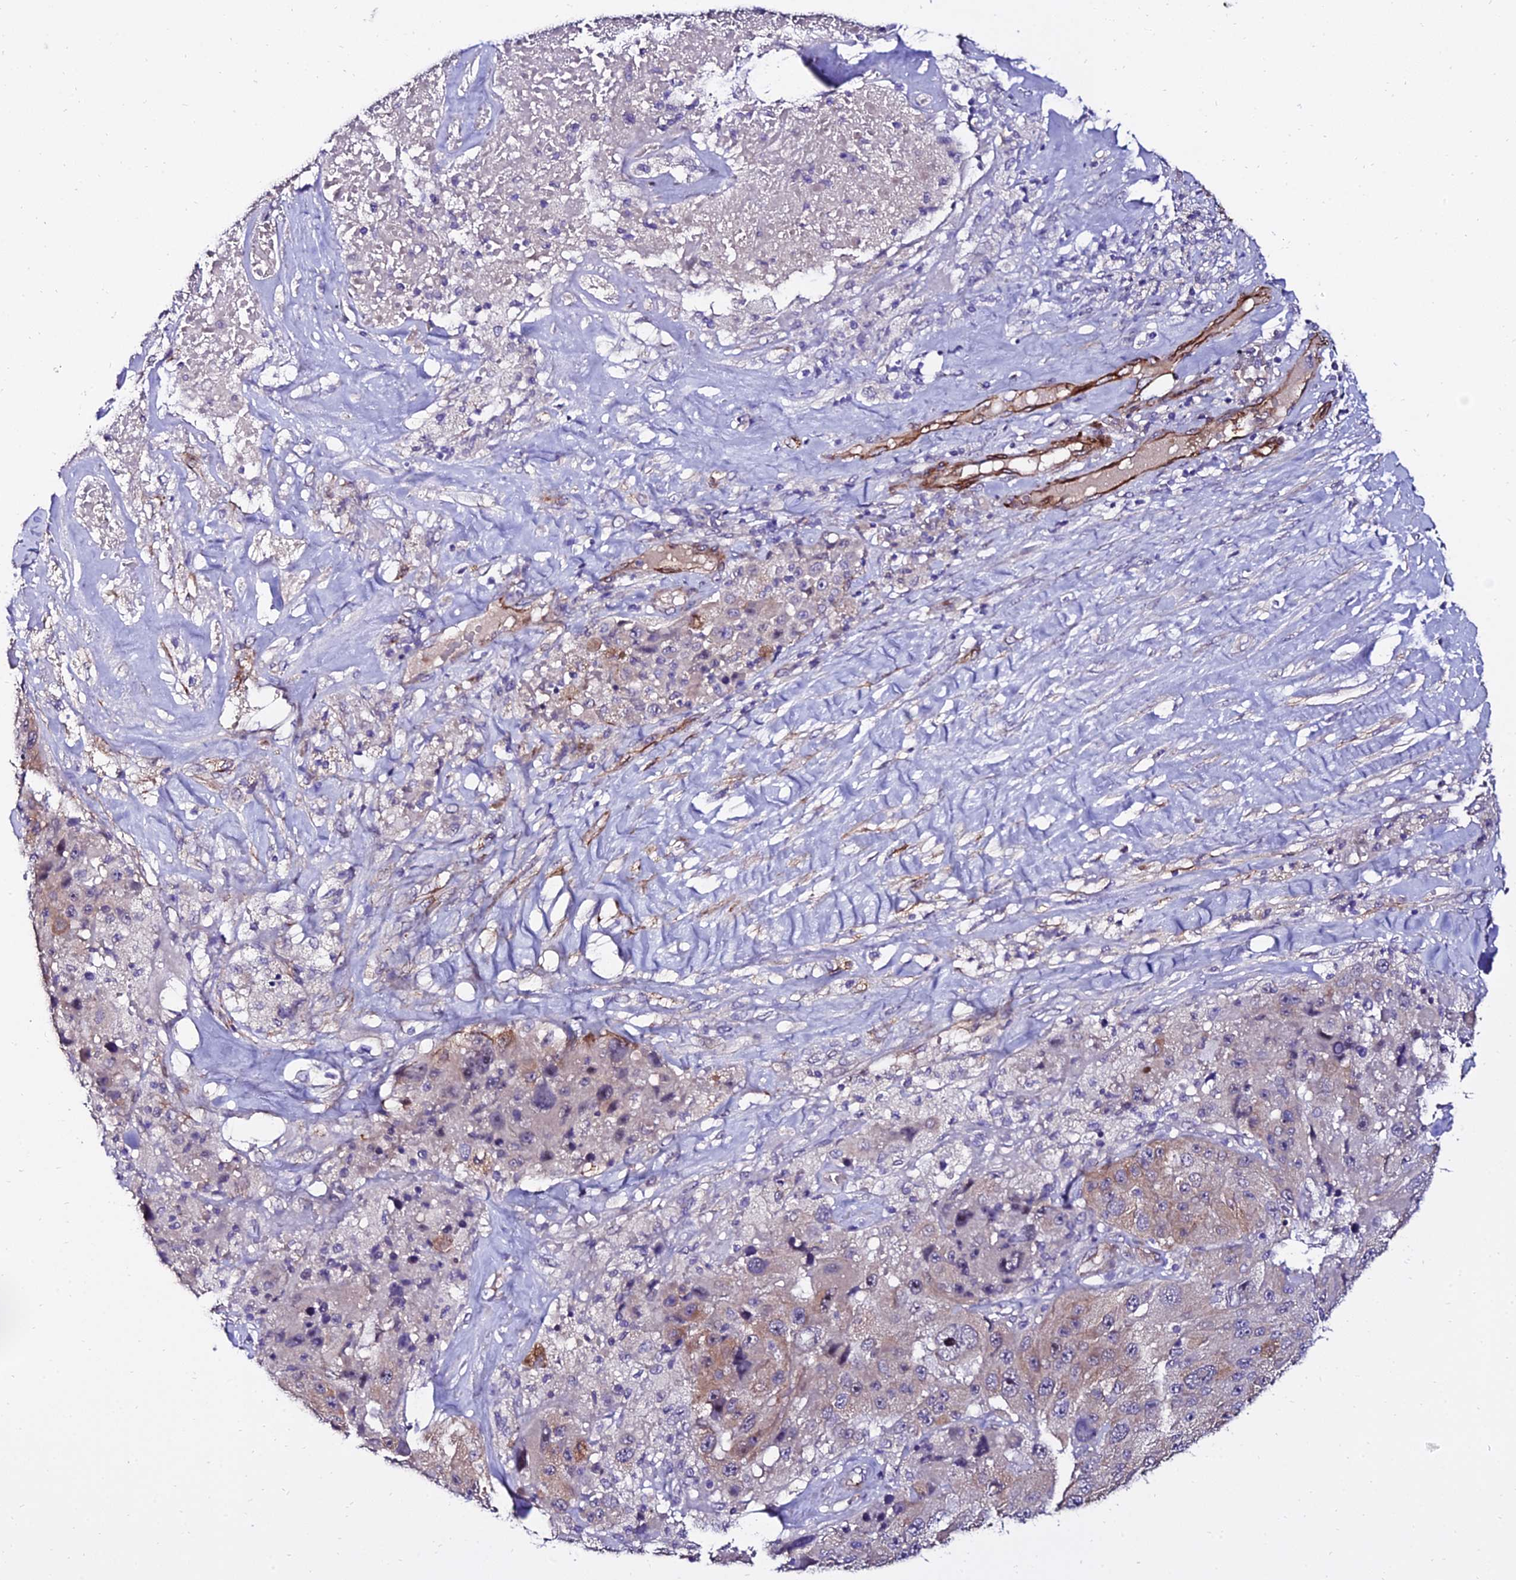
{"staining": {"intensity": "moderate", "quantity": "25%-75%", "location": "cytoplasmic/membranous"}, "tissue": "melanoma", "cell_type": "Tumor cells", "image_type": "cancer", "snomed": [{"axis": "morphology", "description": "Malignant melanoma, Metastatic site"}, {"axis": "topography", "description": "Lymph node"}], "caption": "An IHC micrograph of tumor tissue is shown. Protein staining in brown highlights moderate cytoplasmic/membranous positivity in malignant melanoma (metastatic site) within tumor cells. (Brightfield microscopy of DAB IHC at high magnification).", "gene": "ALDH3B2", "patient": {"sex": "male", "age": 62}}